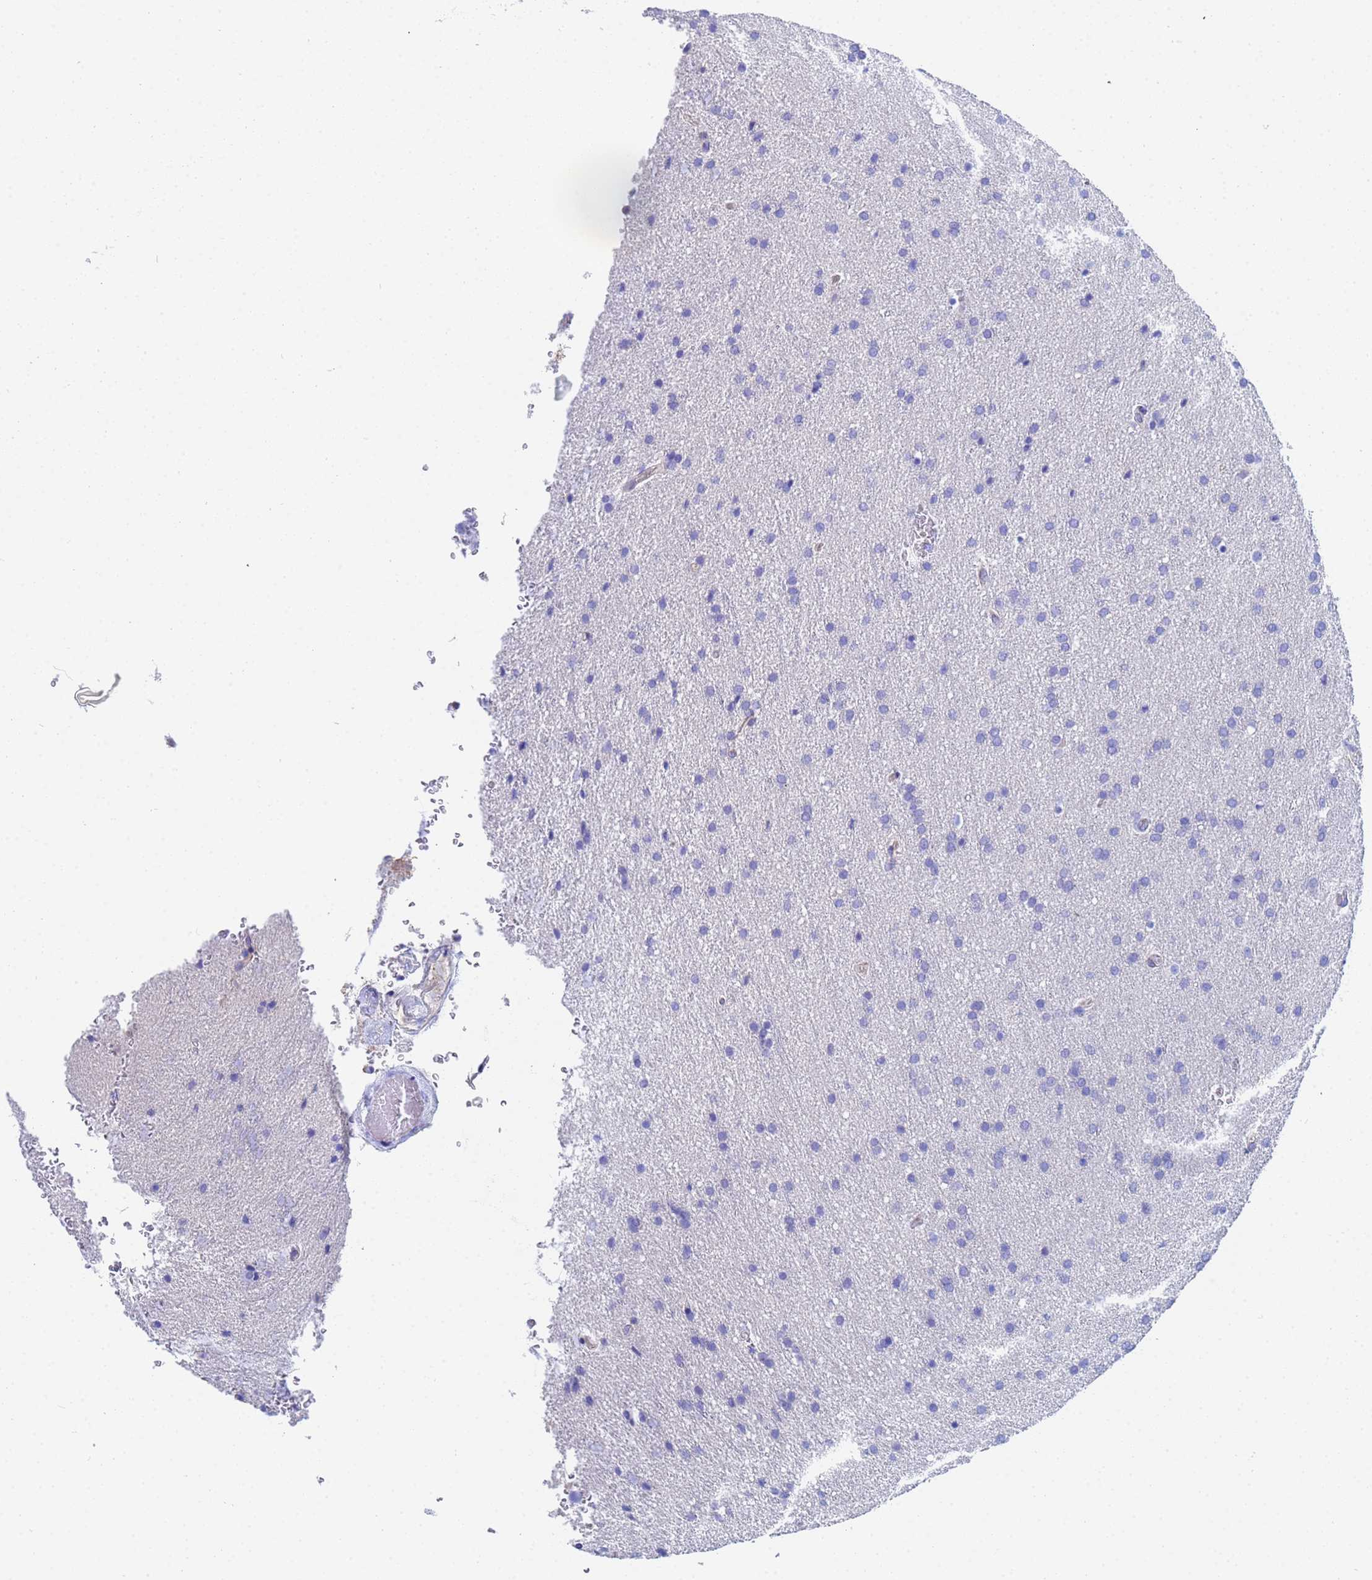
{"staining": {"intensity": "negative", "quantity": "none", "location": "none"}, "tissue": "glioma", "cell_type": "Tumor cells", "image_type": "cancer", "snomed": [{"axis": "morphology", "description": "Glioma, malignant, Low grade"}, {"axis": "topography", "description": "Brain"}], "caption": "A high-resolution image shows immunohistochemistry staining of glioma, which displays no significant positivity in tumor cells. Brightfield microscopy of immunohistochemistry (IHC) stained with DAB (brown) and hematoxylin (blue), captured at high magnification.", "gene": "CST4", "patient": {"sex": "female", "age": 32}}